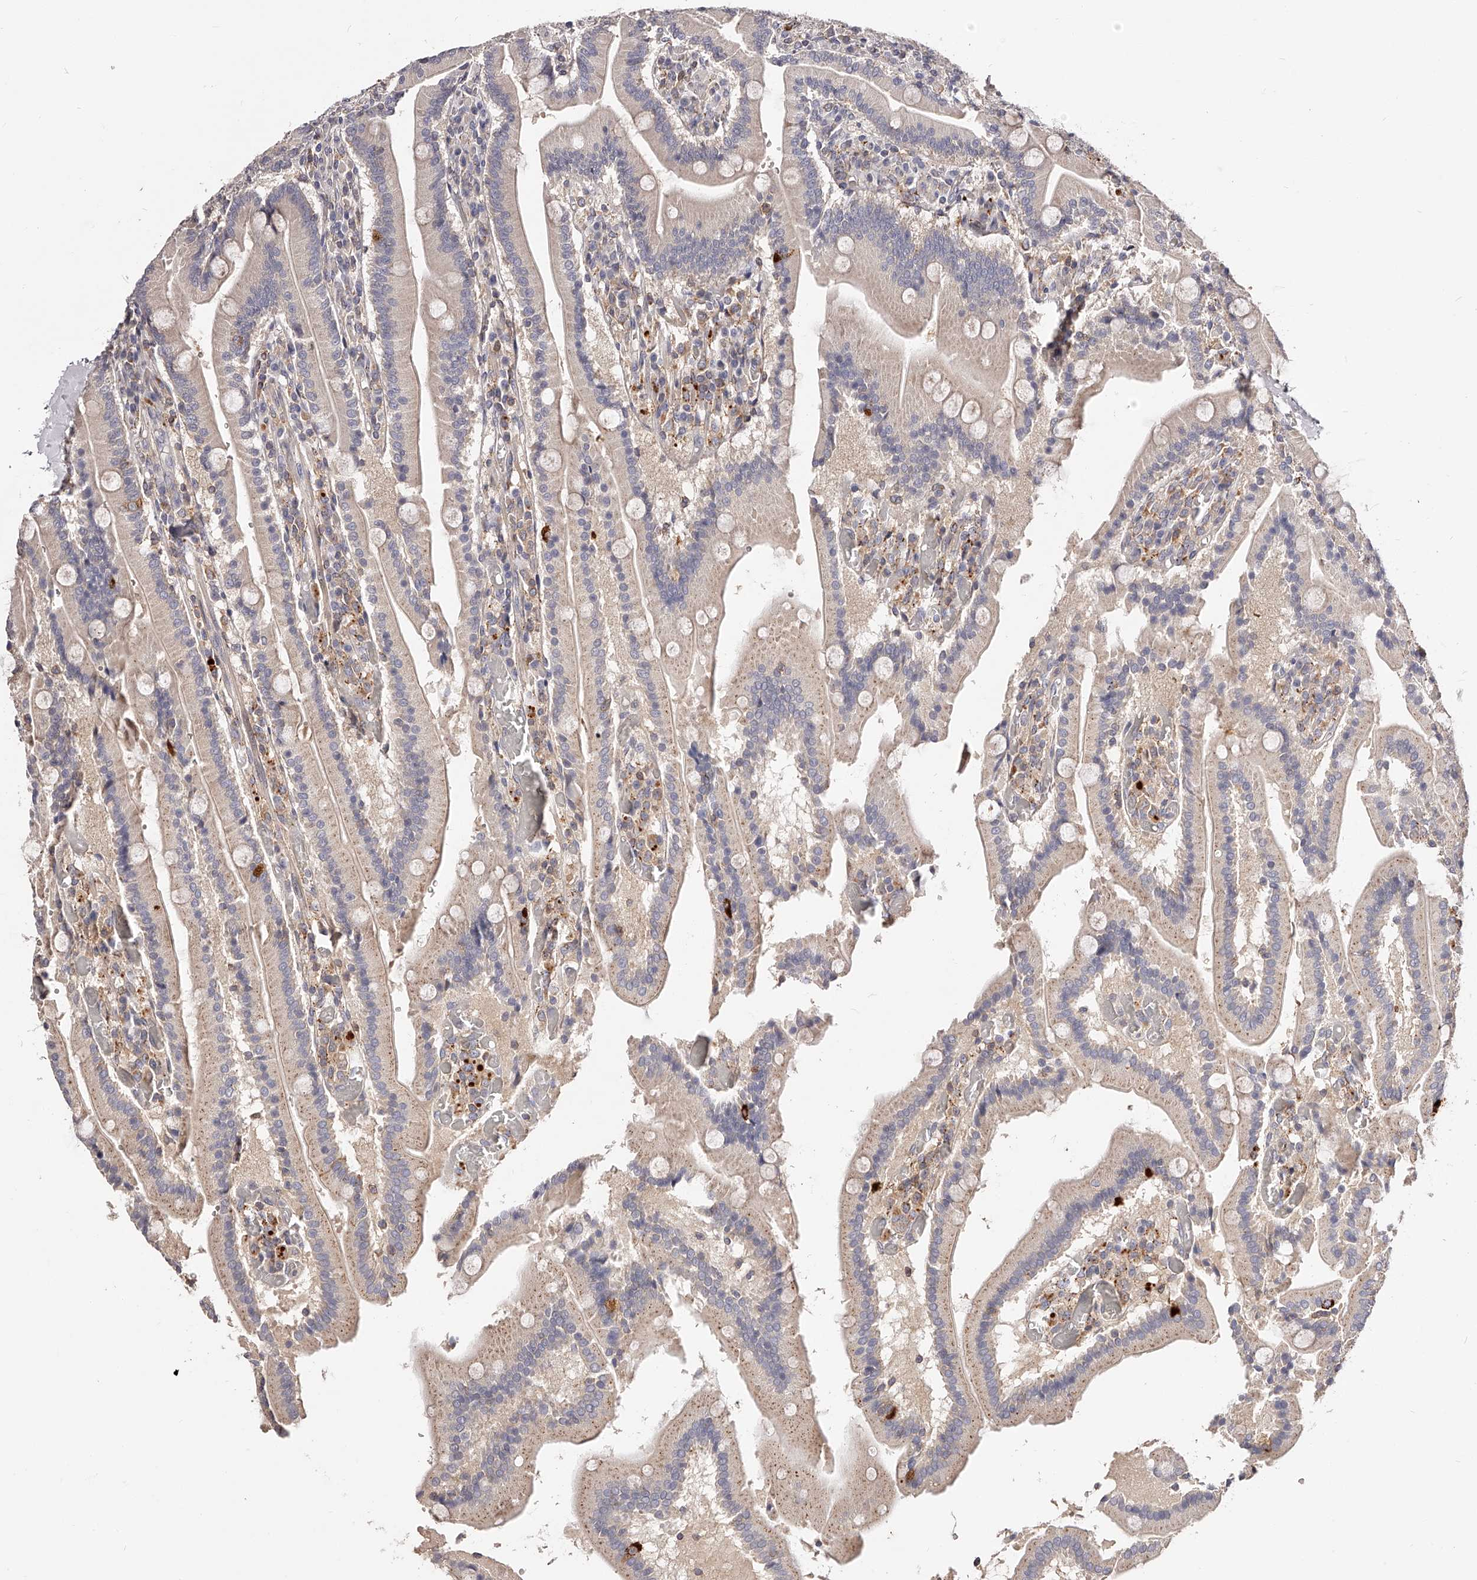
{"staining": {"intensity": "strong", "quantity": "<25%", "location": "cytoplasmic/membranous"}, "tissue": "duodenum", "cell_type": "Glandular cells", "image_type": "normal", "snomed": [{"axis": "morphology", "description": "Normal tissue, NOS"}, {"axis": "topography", "description": "Duodenum"}], "caption": "Glandular cells reveal strong cytoplasmic/membranous expression in approximately <25% of cells in benign duodenum.", "gene": "PHACTR1", "patient": {"sex": "female", "age": 62}}